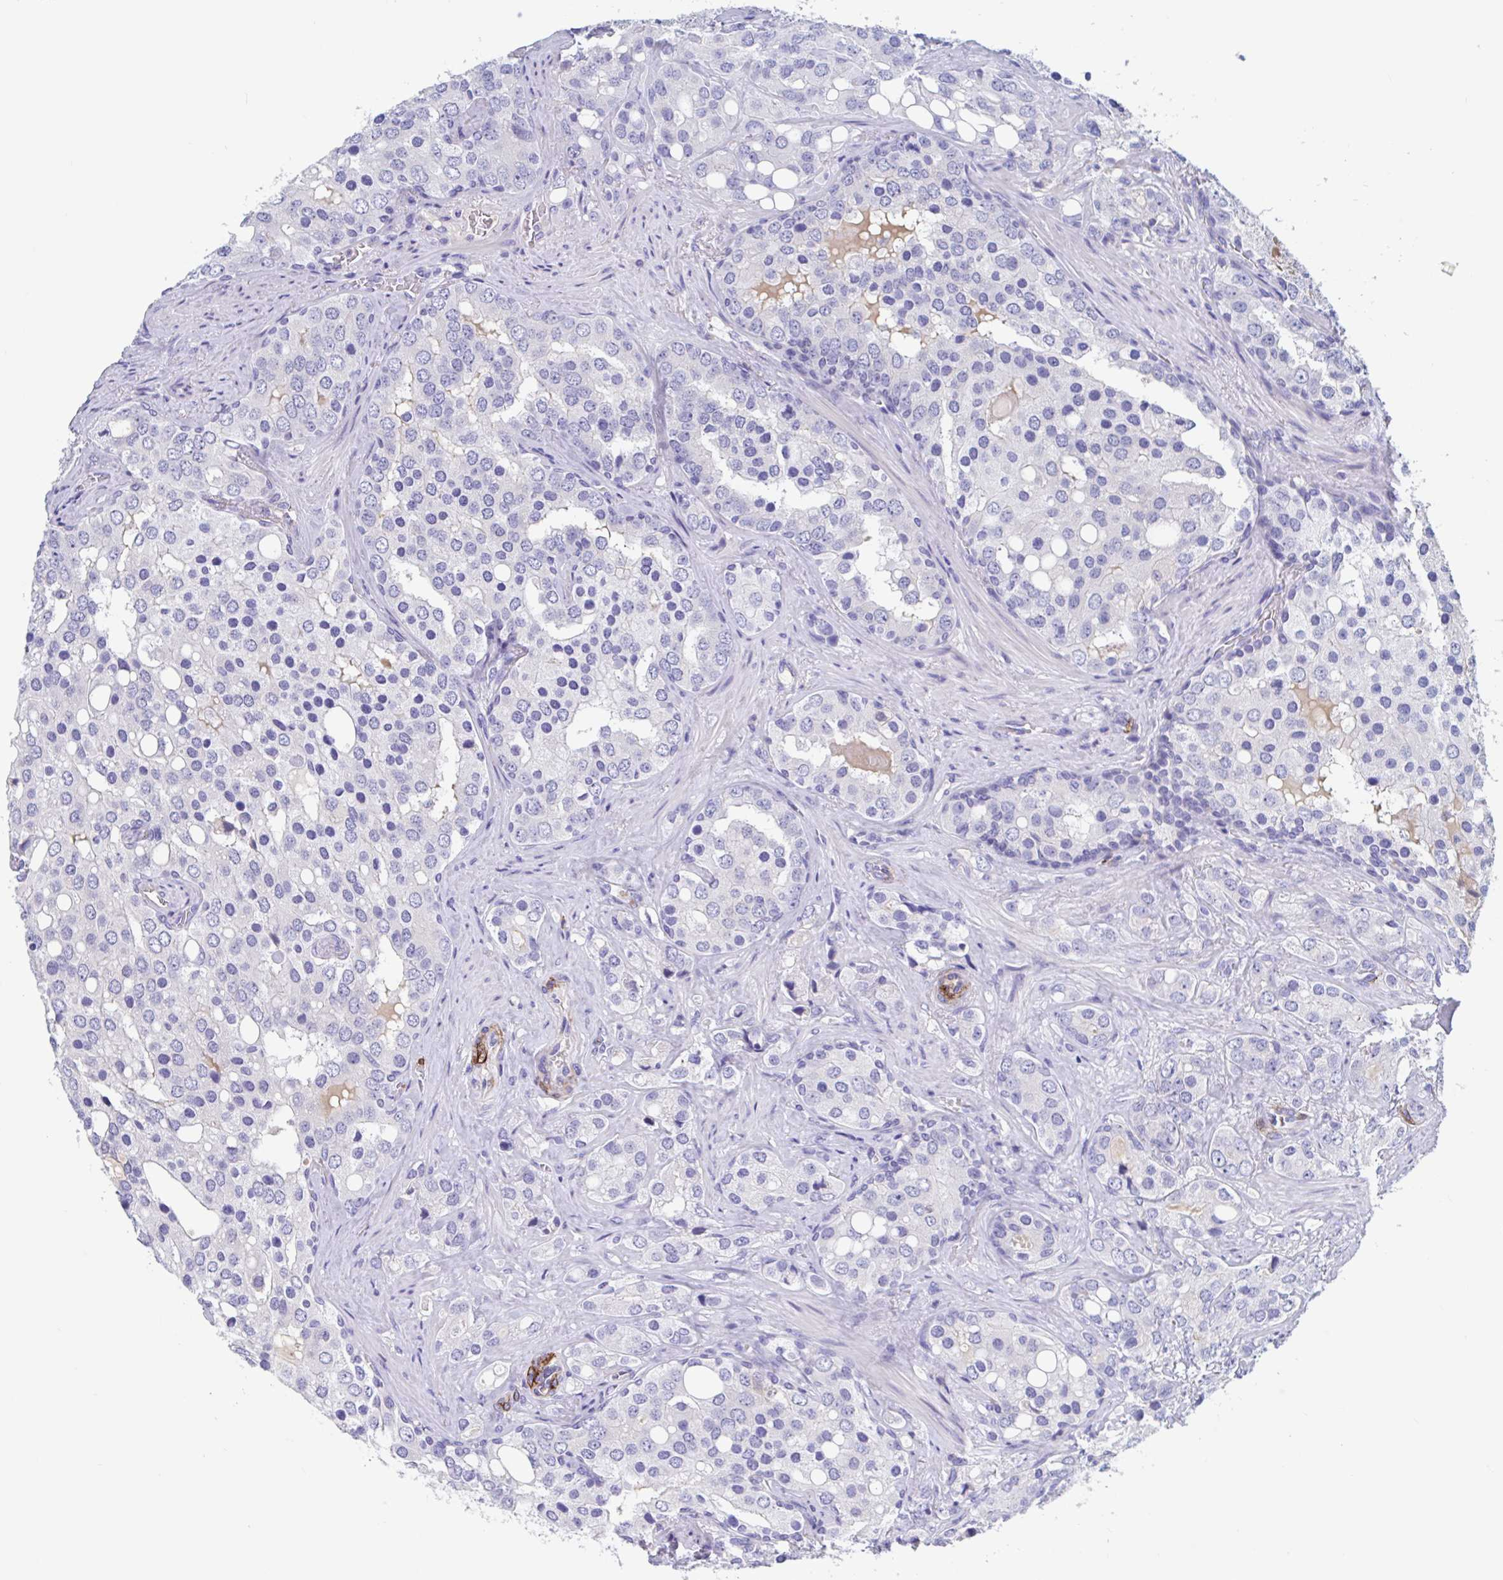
{"staining": {"intensity": "negative", "quantity": "none", "location": "none"}, "tissue": "prostate cancer", "cell_type": "Tumor cells", "image_type": "cancer", "snomed": [{"axis": "morphology", "description": "Adenocarcinoma, High grade"}, {"axis": "topography", "description": "Prostate"}], "caption": "Tumor cells are negative for protein expression in human adenocarcinoma (high-grade) (prostate). (Immunohistochemistry (ihc), brightfield microscopy, high magnification).", "gene": "ZNHIT2", "patient": {"sex": "male", "age": 67}}